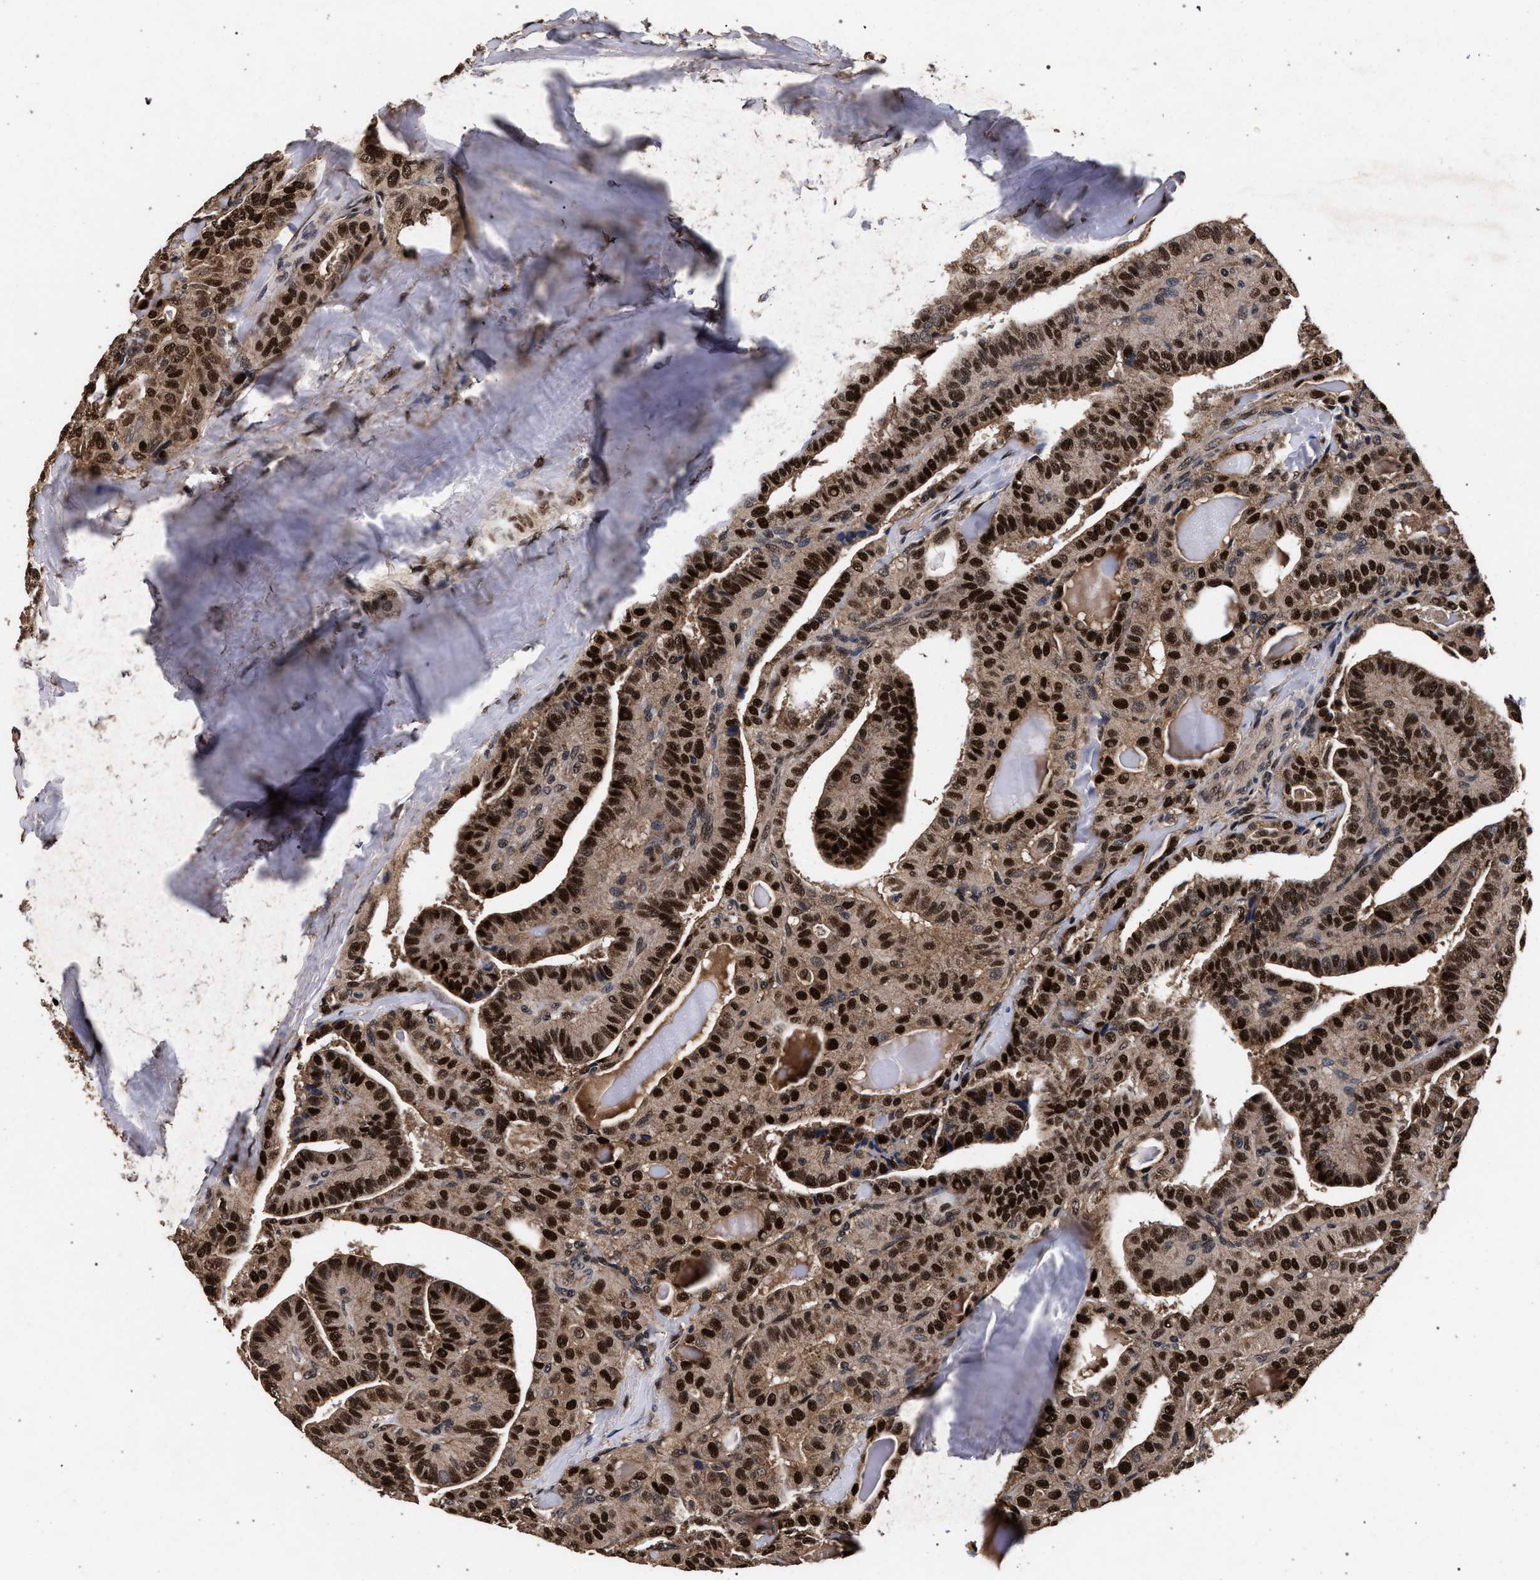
{"staining": {"intensity": "strong", "quantity": ">75%", "location": "cytoplasmic/membranous,nuclear"}, "tissue": "thyroid cancer", "cell_type": "Tumor cells", "image_type": "cancer", "snomed": [{"axis": "morphology", "description": "Papillary adenocarcinoma, NOS"}, {"axis": "topography", "description": "Thyroid gland"}], "caption": "A brown stain shows strong cytoplasmic/membranous and nuclear staining of a protein in human thyroid cancer tumor cells.", "gene": "ACOX1", "patient": {"sex": "male", "age": 77}}